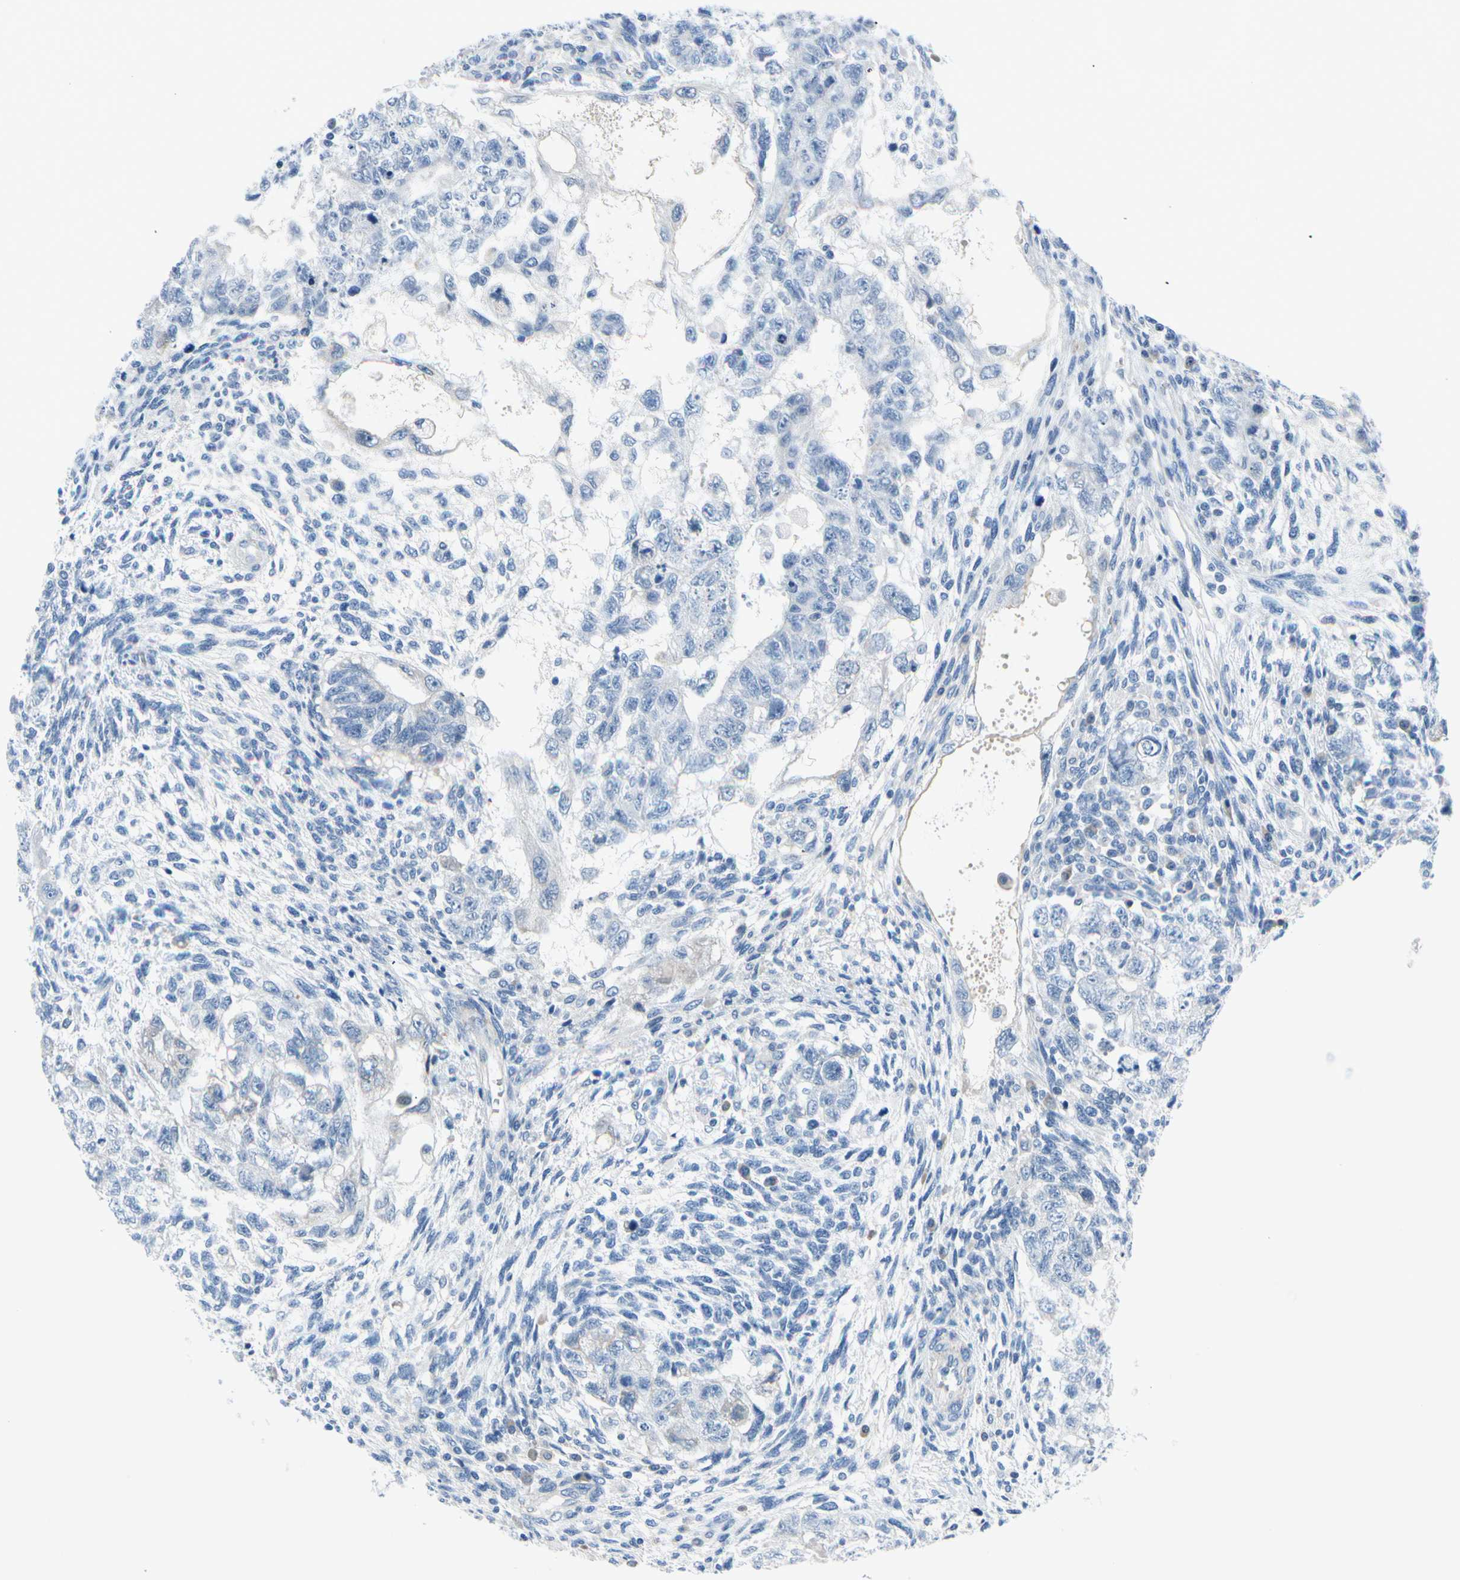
{"staining": {"intensity": "negative", "quantity": "none", "location": "none"}, "tissue": "testis cancer", "cell_type": "Tumor cells", "image_type": "cancer", "snomed": [{"axis": "morphology", "description": "Normal tissue, NOS"}, {"axis": "morphology", "description": "Carcinoma, Embryonal, NOS"}, {"axis": "topography", "description": "Testis"}], "caption": "High power microscopy photomicrograph of an immunohistochemistry histopathology image of testis embryonal carcinoma, revealing no significant positivity in tumor cells. (DAB (3,3'-diaminobenzidine) immunohistochemistry (IHC), high magnification).", "gene": "FCER2", "patient": {"sex": "male", "age": 36}}